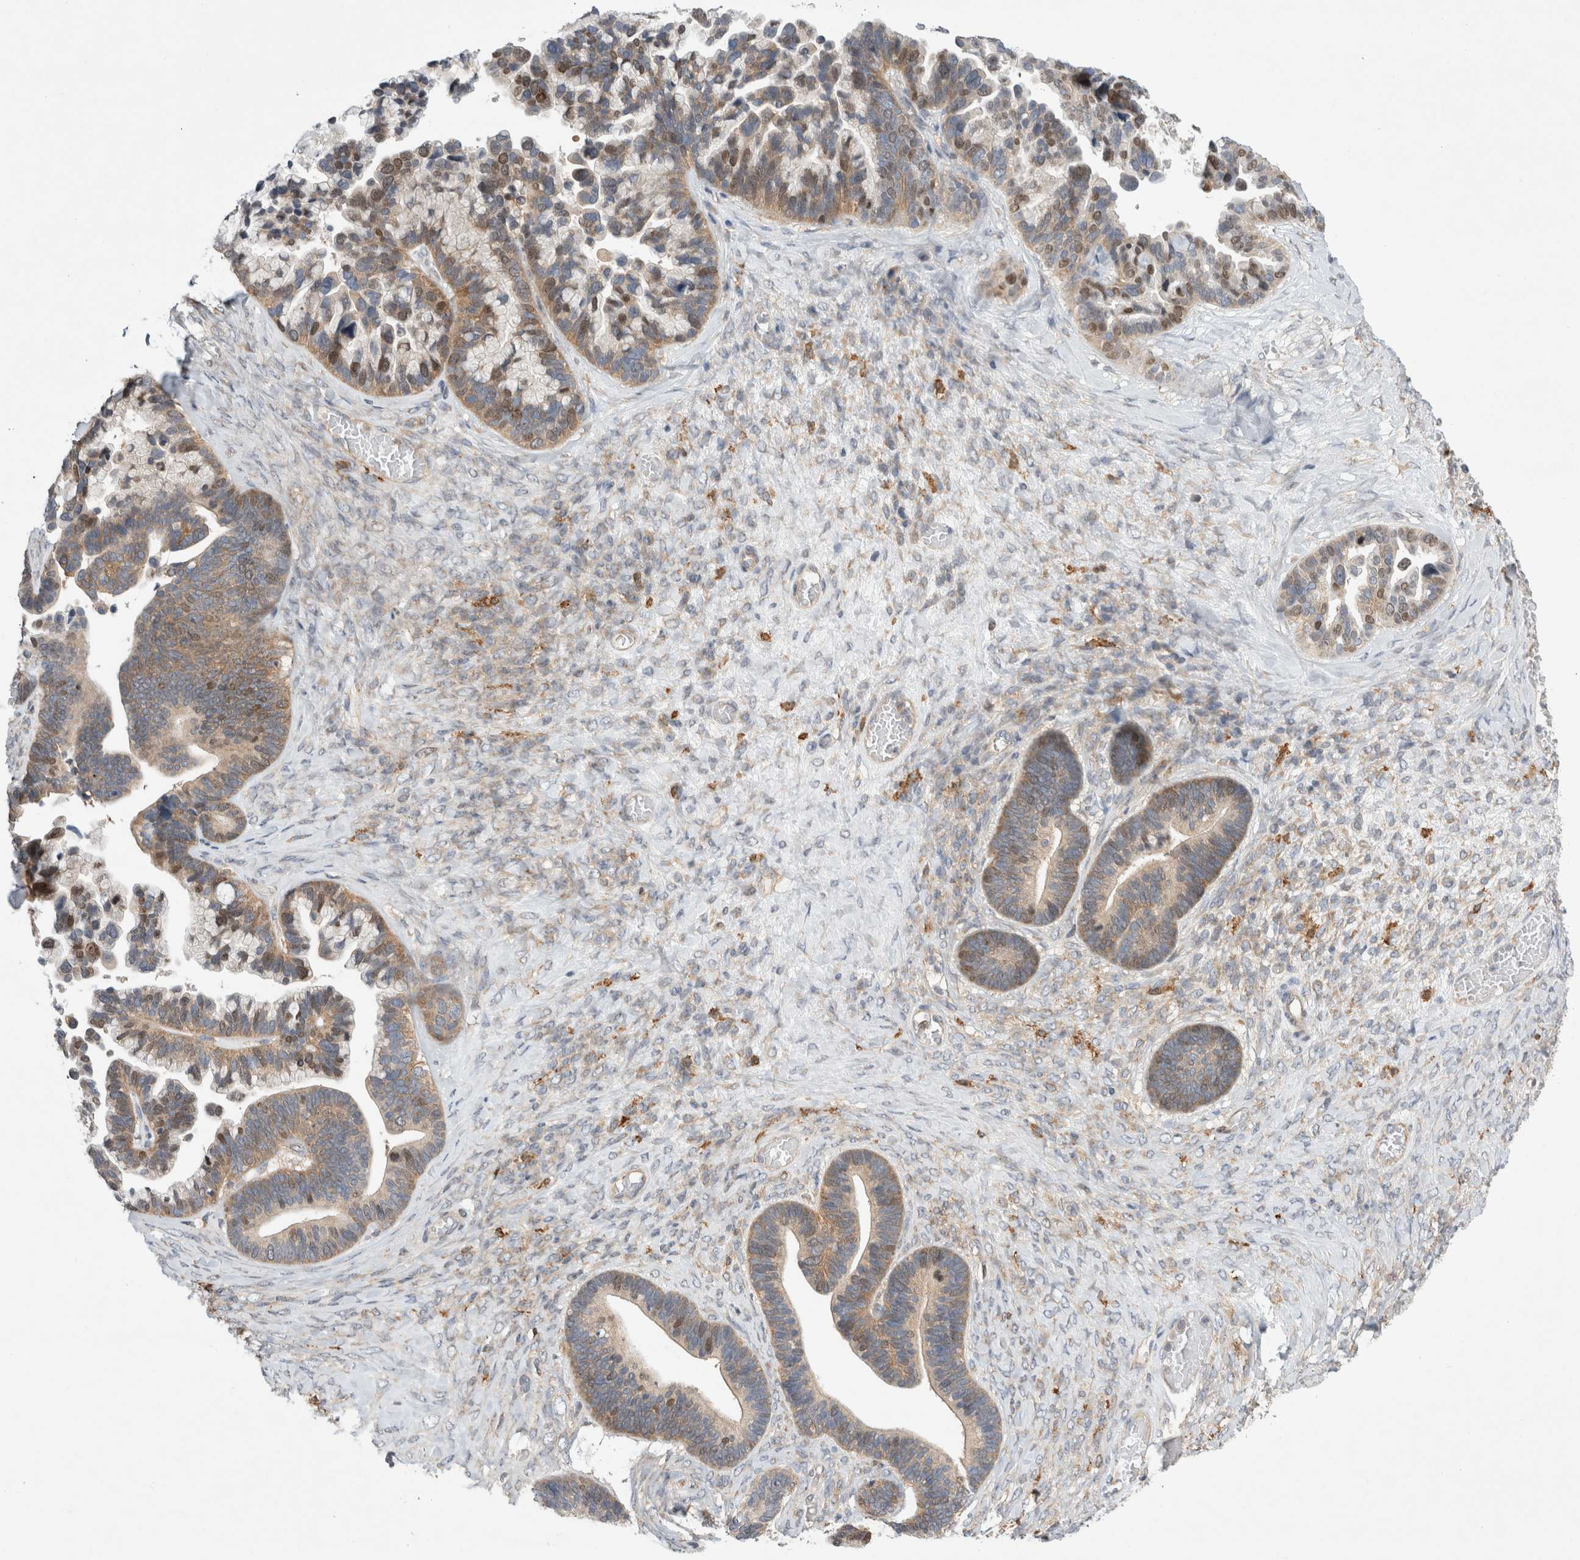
{"staining": {"intensity": "moderate", "quantity": ">75%", "location": "cytoplasmic/membranous,nuclear"}, "tissue": "ovarian cancer", "cell_type": "Tumor cells", "image_type": "cancer", "snomed": [{"axis": "morphology", "description": "Cystadenocarcinoma, serous, NOS"}, {"axis": "topography", "description": "Ovary"}], "caption": "A medium amount of moderate cytoplasmic/membranous and nuclear positivity is identified in approximately >75% of tumor cells in ovarian cancer tissue.", "gene": "CDCA7L", "patient": {"sex": "female", "age": 56}}